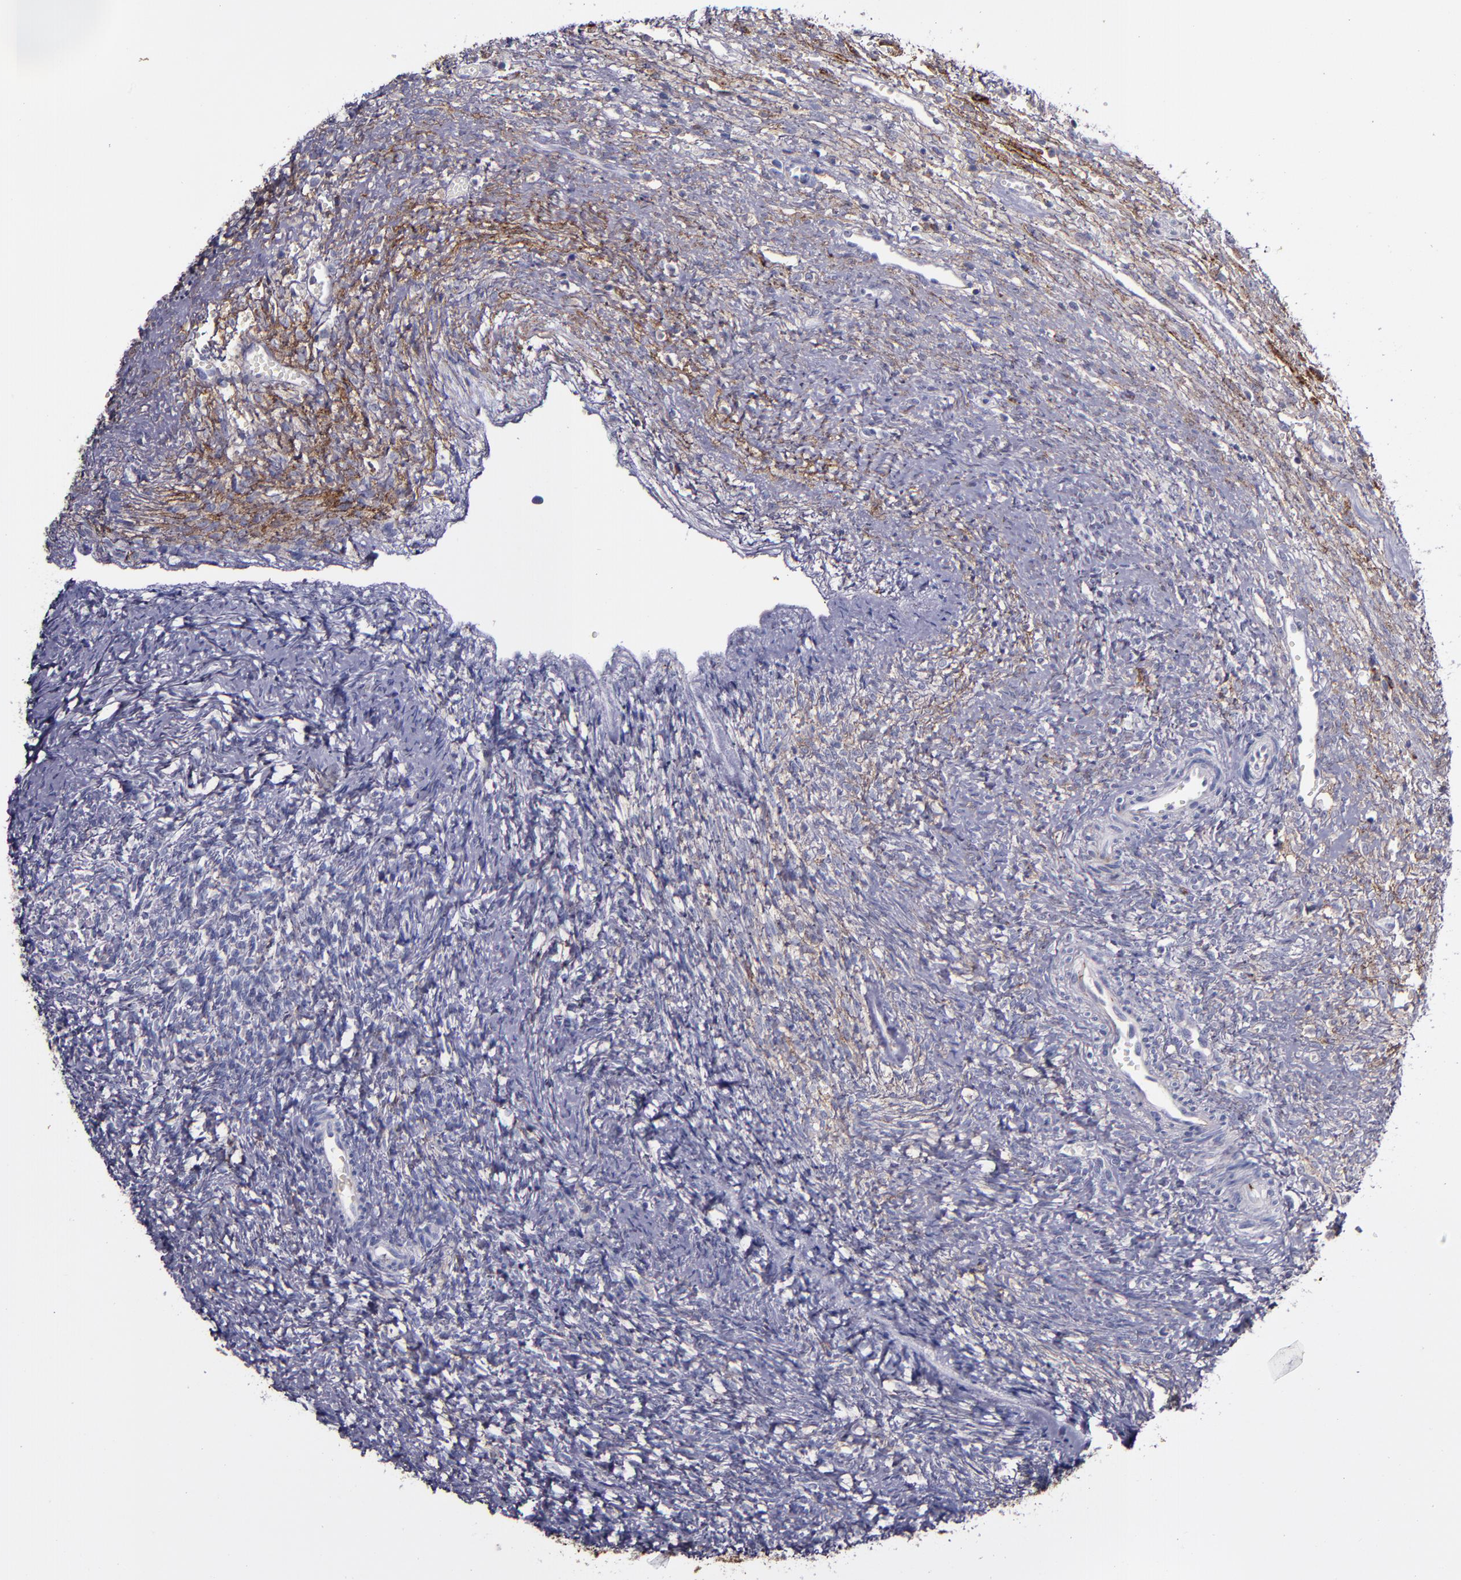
{"staining": {"intensity": "negative", "quantity": "none", "location": "none"}, "tissue": "ovary", "cell_type": "Follicle cells", "image_type": "normal", "snomed": [{"axis": "morphology", "description": "Normal tissue, NOS"}, {"axis": "topography", "description": "Ovary"}], "caption": "This is an immunohistochemistry photomicrograph of benign human ovary. There is no positivity in follicle cells.", "gene": "MFGE8", "patient": {"sex": "female", "age": 56}}